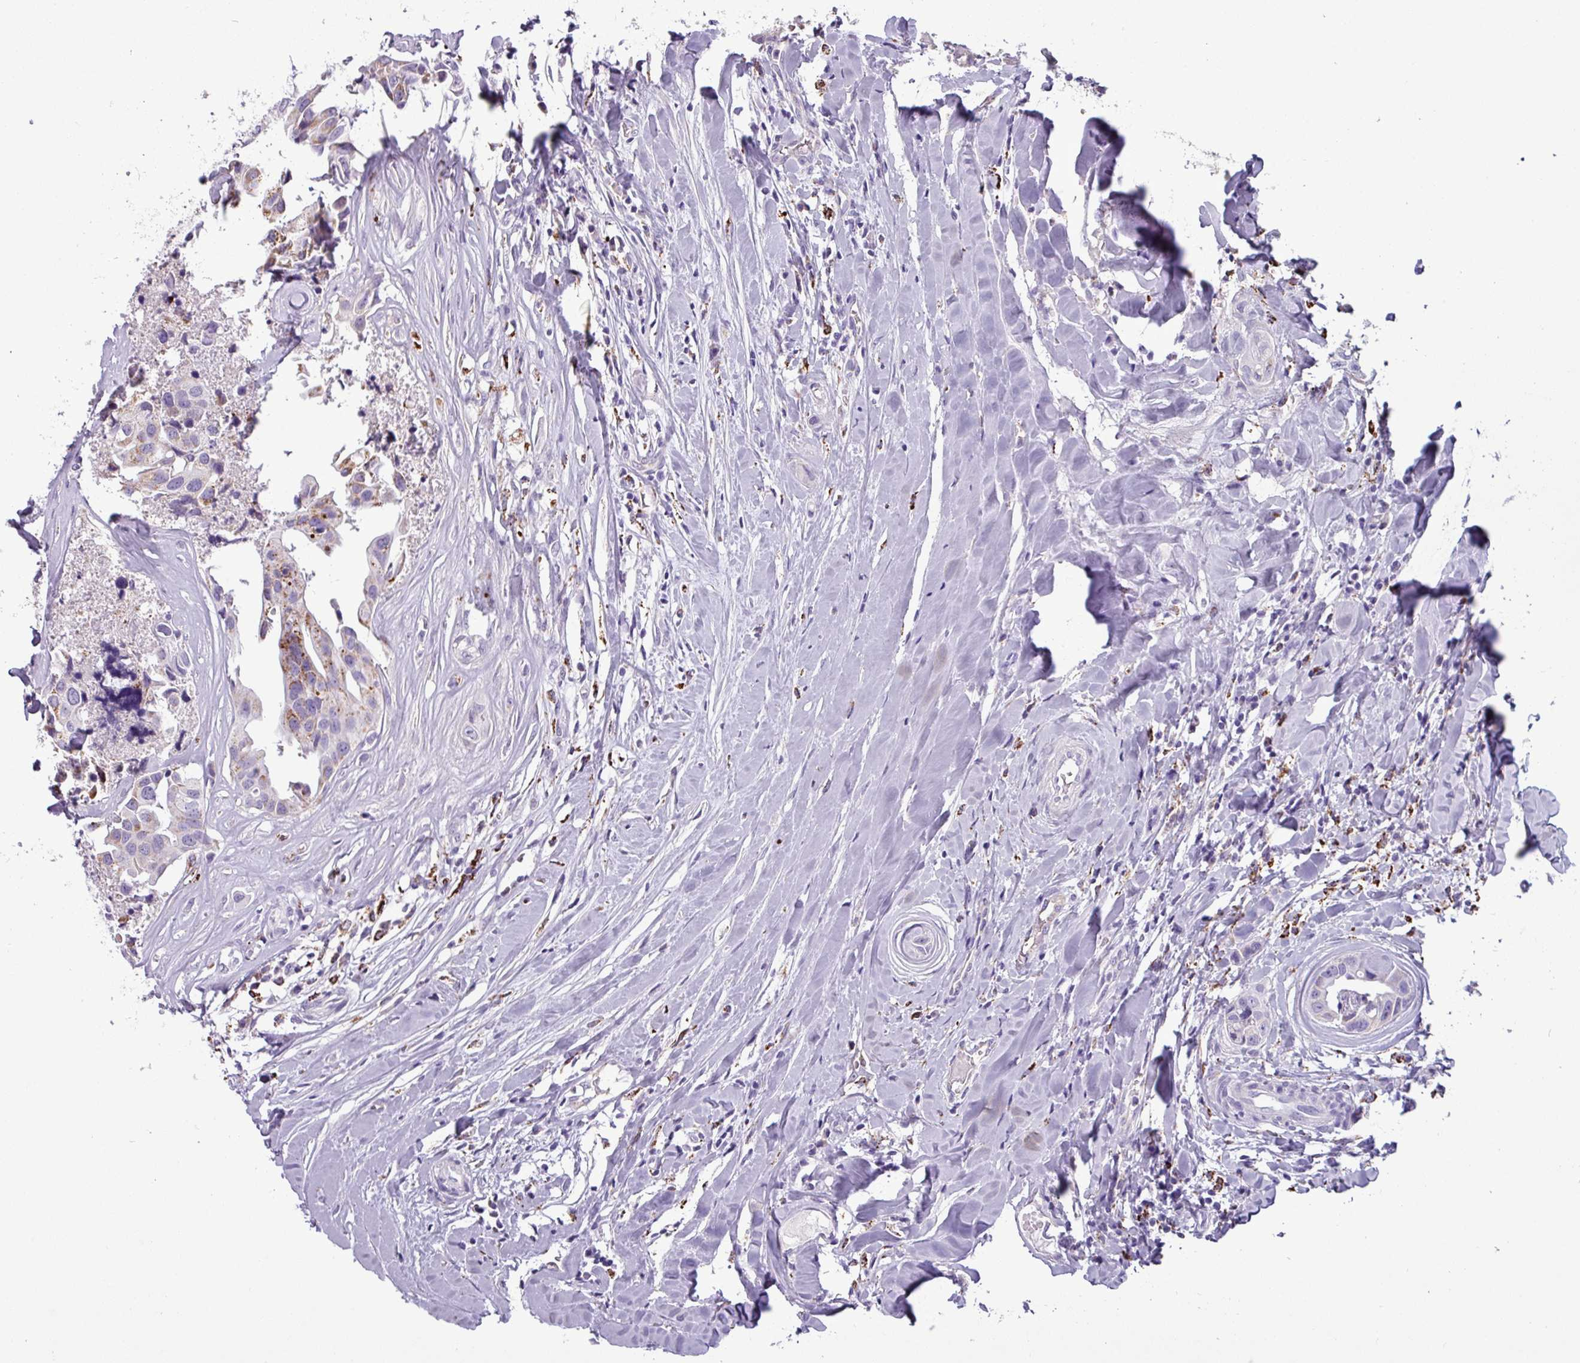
{"staining": {"intensity": "moderate", "quantity": "<25%", "location": "cytoplasmic/membranous"}, "tissue": "head and neck cancer", "cell_type": "Tumor cells", "image_type": "cancer", "snomed": [{"axis": "morphology", "description": "Adenocarcinoma, NOS"}, {"axis": "morphology", "description": "Adenocarcinoma, metastatic, NOS"}, {"axis": "topography", "description": "Head-Neck"}], "caption": "Tumor cells show moderate cytoplasmic/membranous expression in approximately <25% of cells in adenocarcinoma (head and neck).", "gene": "ZNF667", "patient": {"sex": "male", "age": 75}}